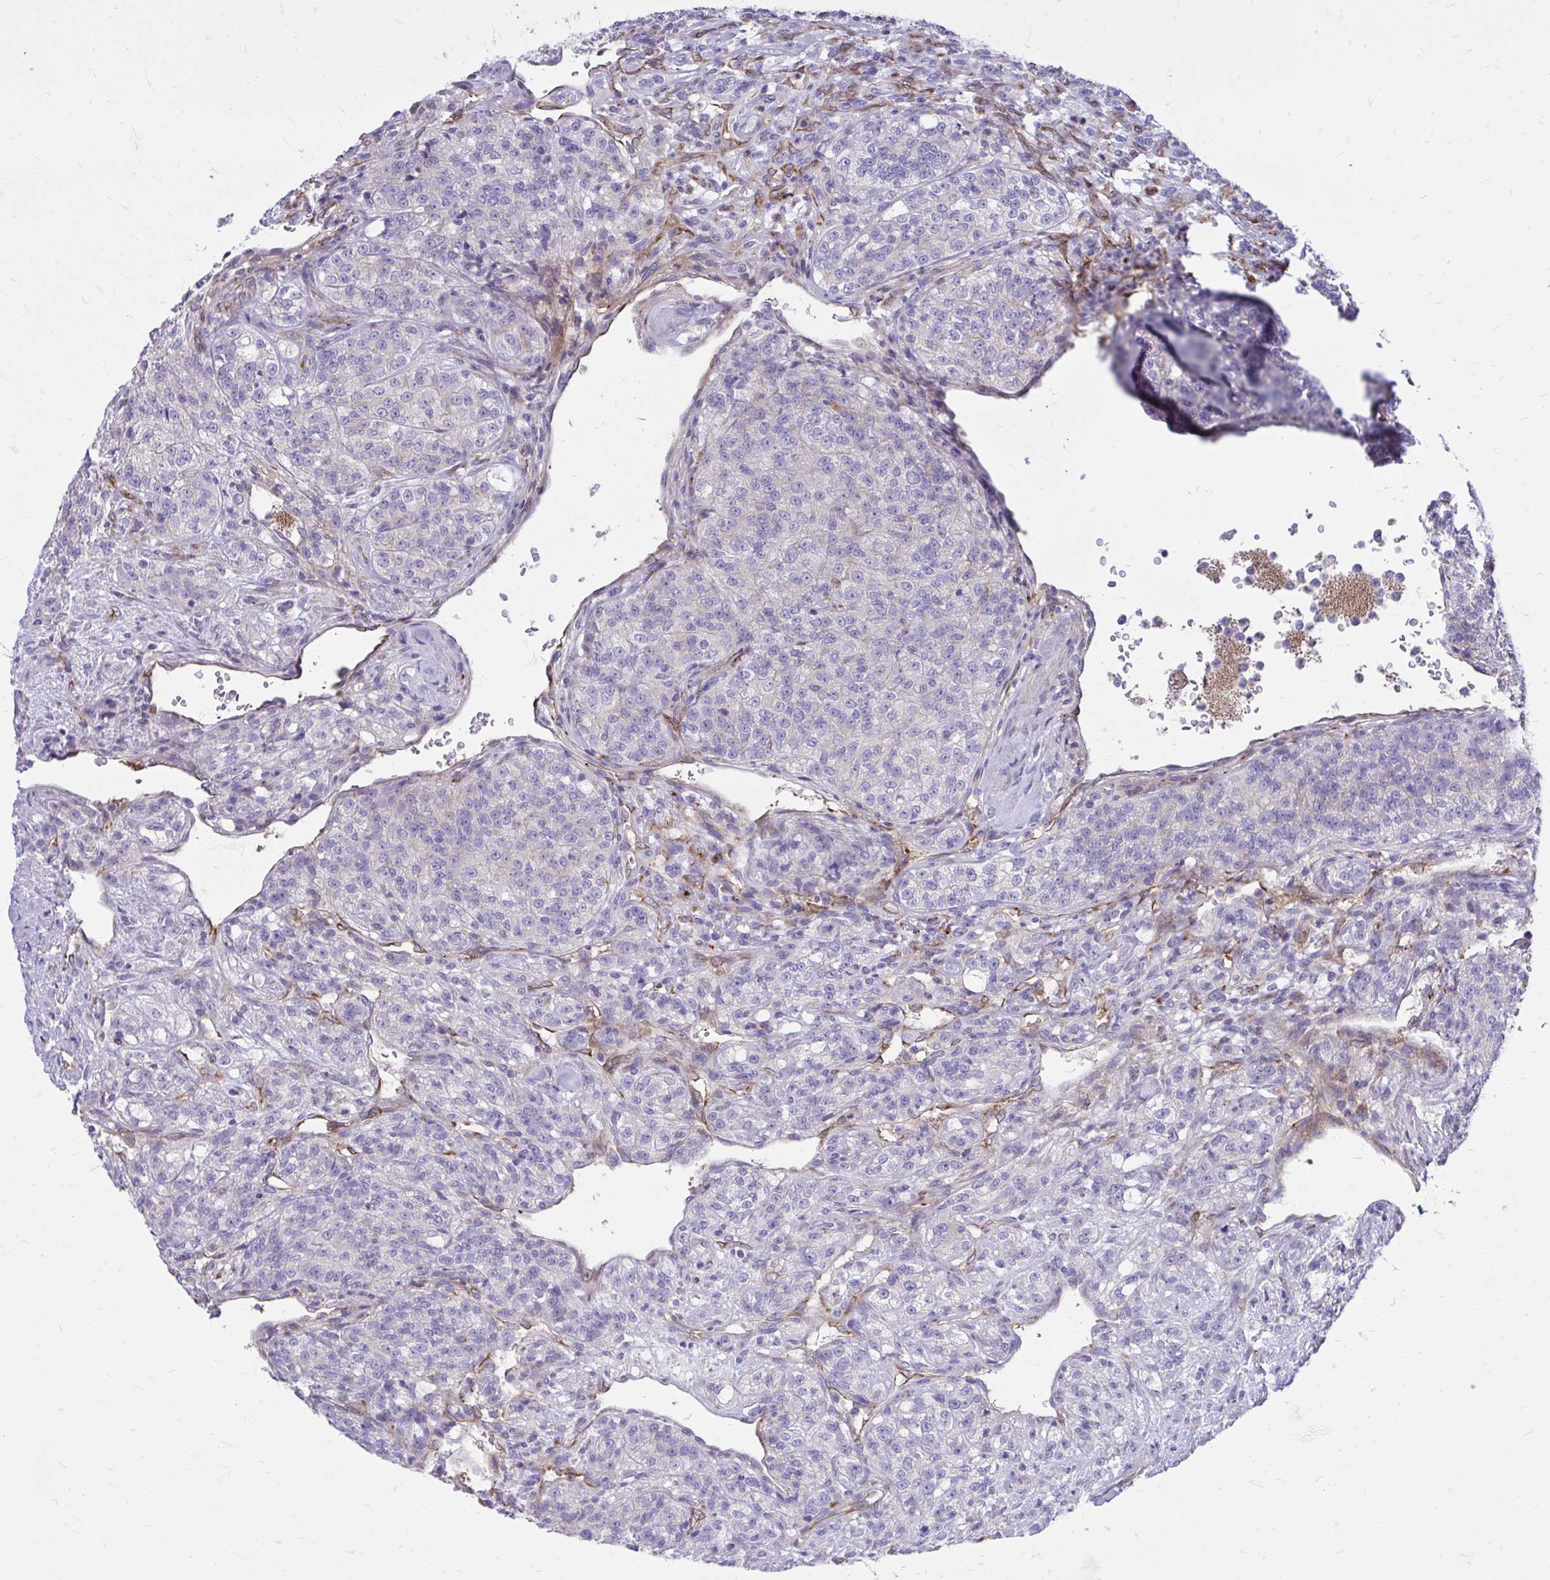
{"staining": {"intensity": "negative", "quantity": "none", "location": "none"}, "tissue": "renal cancer", "cell_type": "Tumor cells", "image_type": "cancer", "snomed": [{"axis": "morphology", "description": "Adenocarcinoma, NOS"}, {"axis": "topography", "description": "Kidney"}], "caption": "Immunohistochemistry of renal adenocarcinoma demonstrates no expression in tumor cells. The staining is performed using DAB brown chromogen with nuclei counter-stained in using hematoxylin.", "gene": "TP53I11", "patient": {"sex": "female", "age": 63}}